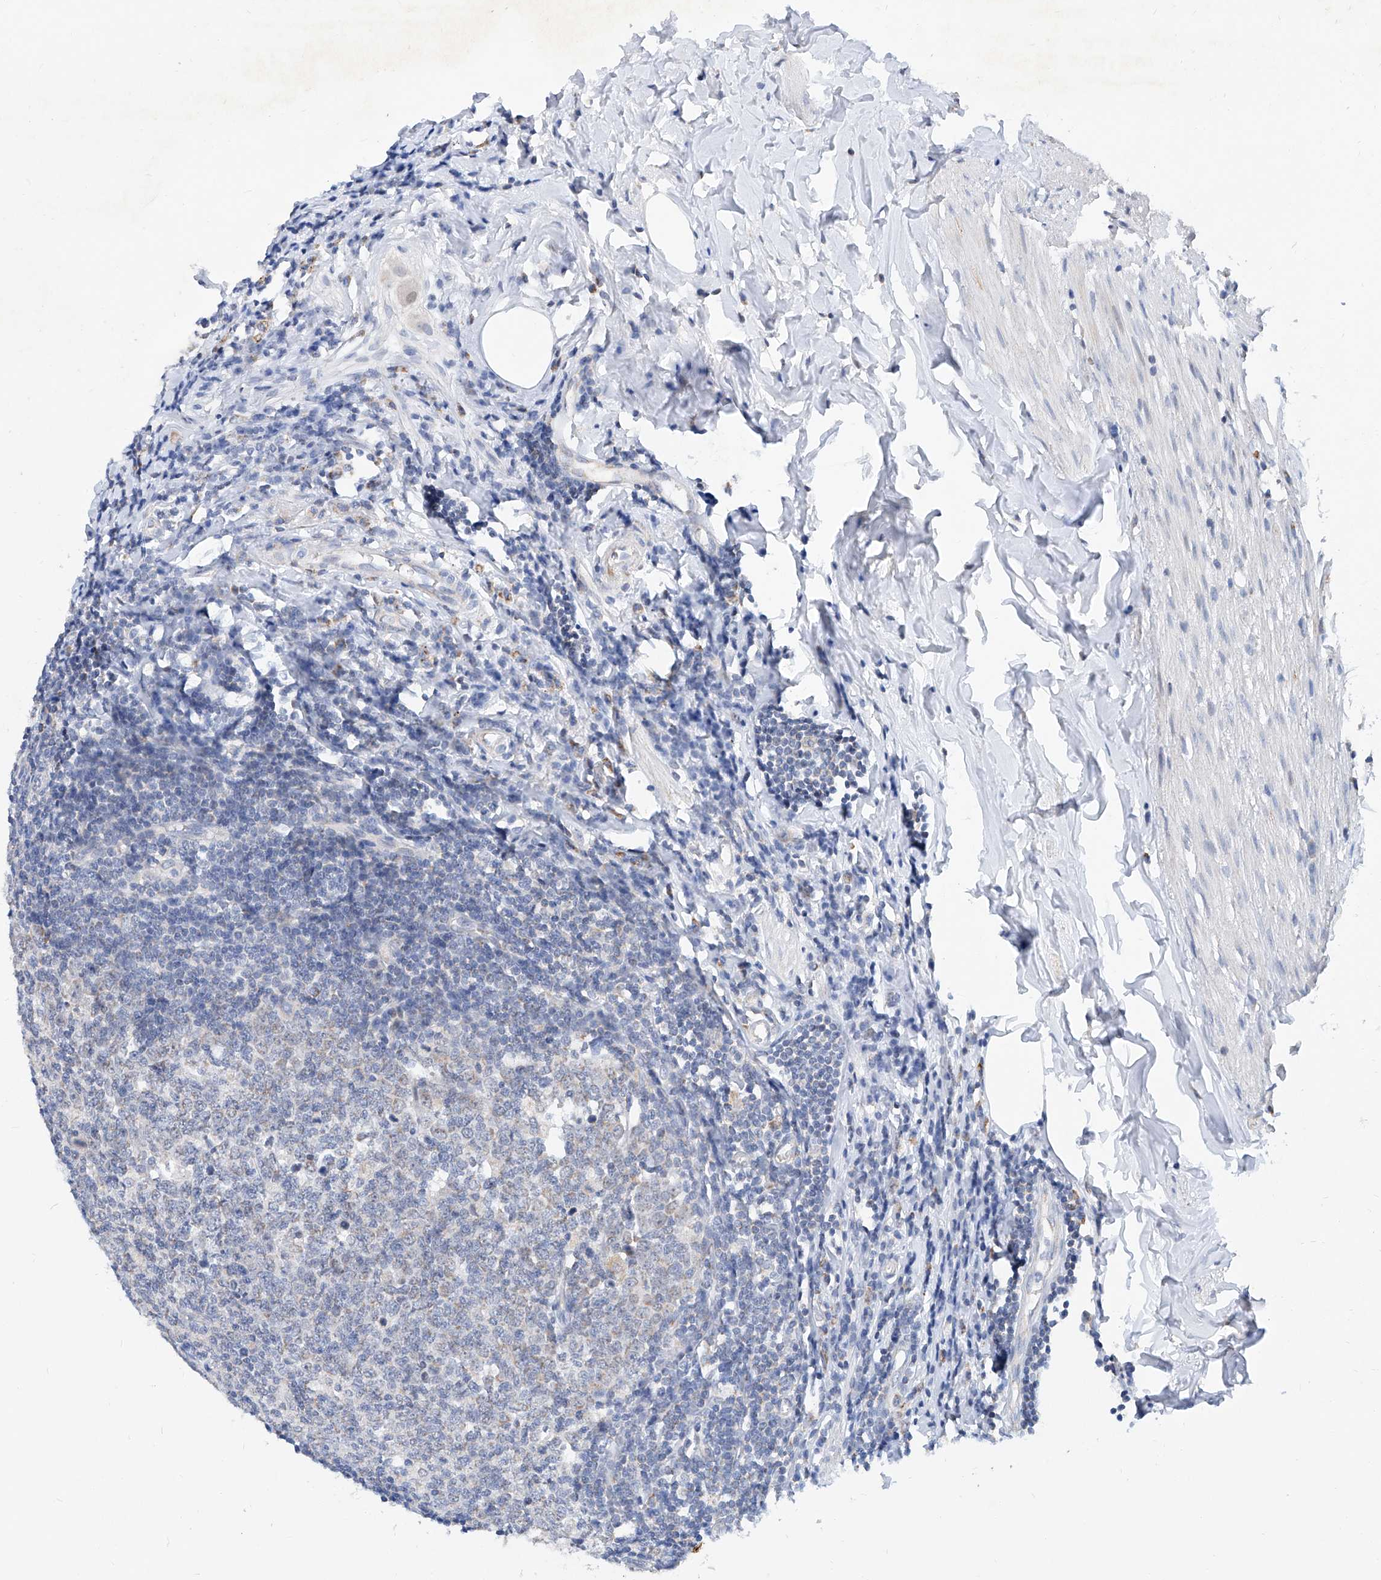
{"staining": {"intensity": "weak", "quantity": "25%-75%", "location": "cytoplasmic/membranous"}, "tissue": "appendix", "cell_type": "Glandular cells", "image_type": "normal", "snomed": [{"axis": "morphology", "description": "Normal tissue, NOS"}, {"axis": "topography", "description": "Appendix"}], "caption": "Protein analysis of unremarkable appendix displays weak cytoplasmic/membranous staining in about 25%-75% of glandular cells.", "gene": "BPTF", "patient": {"sex": "female", "age": 54}}